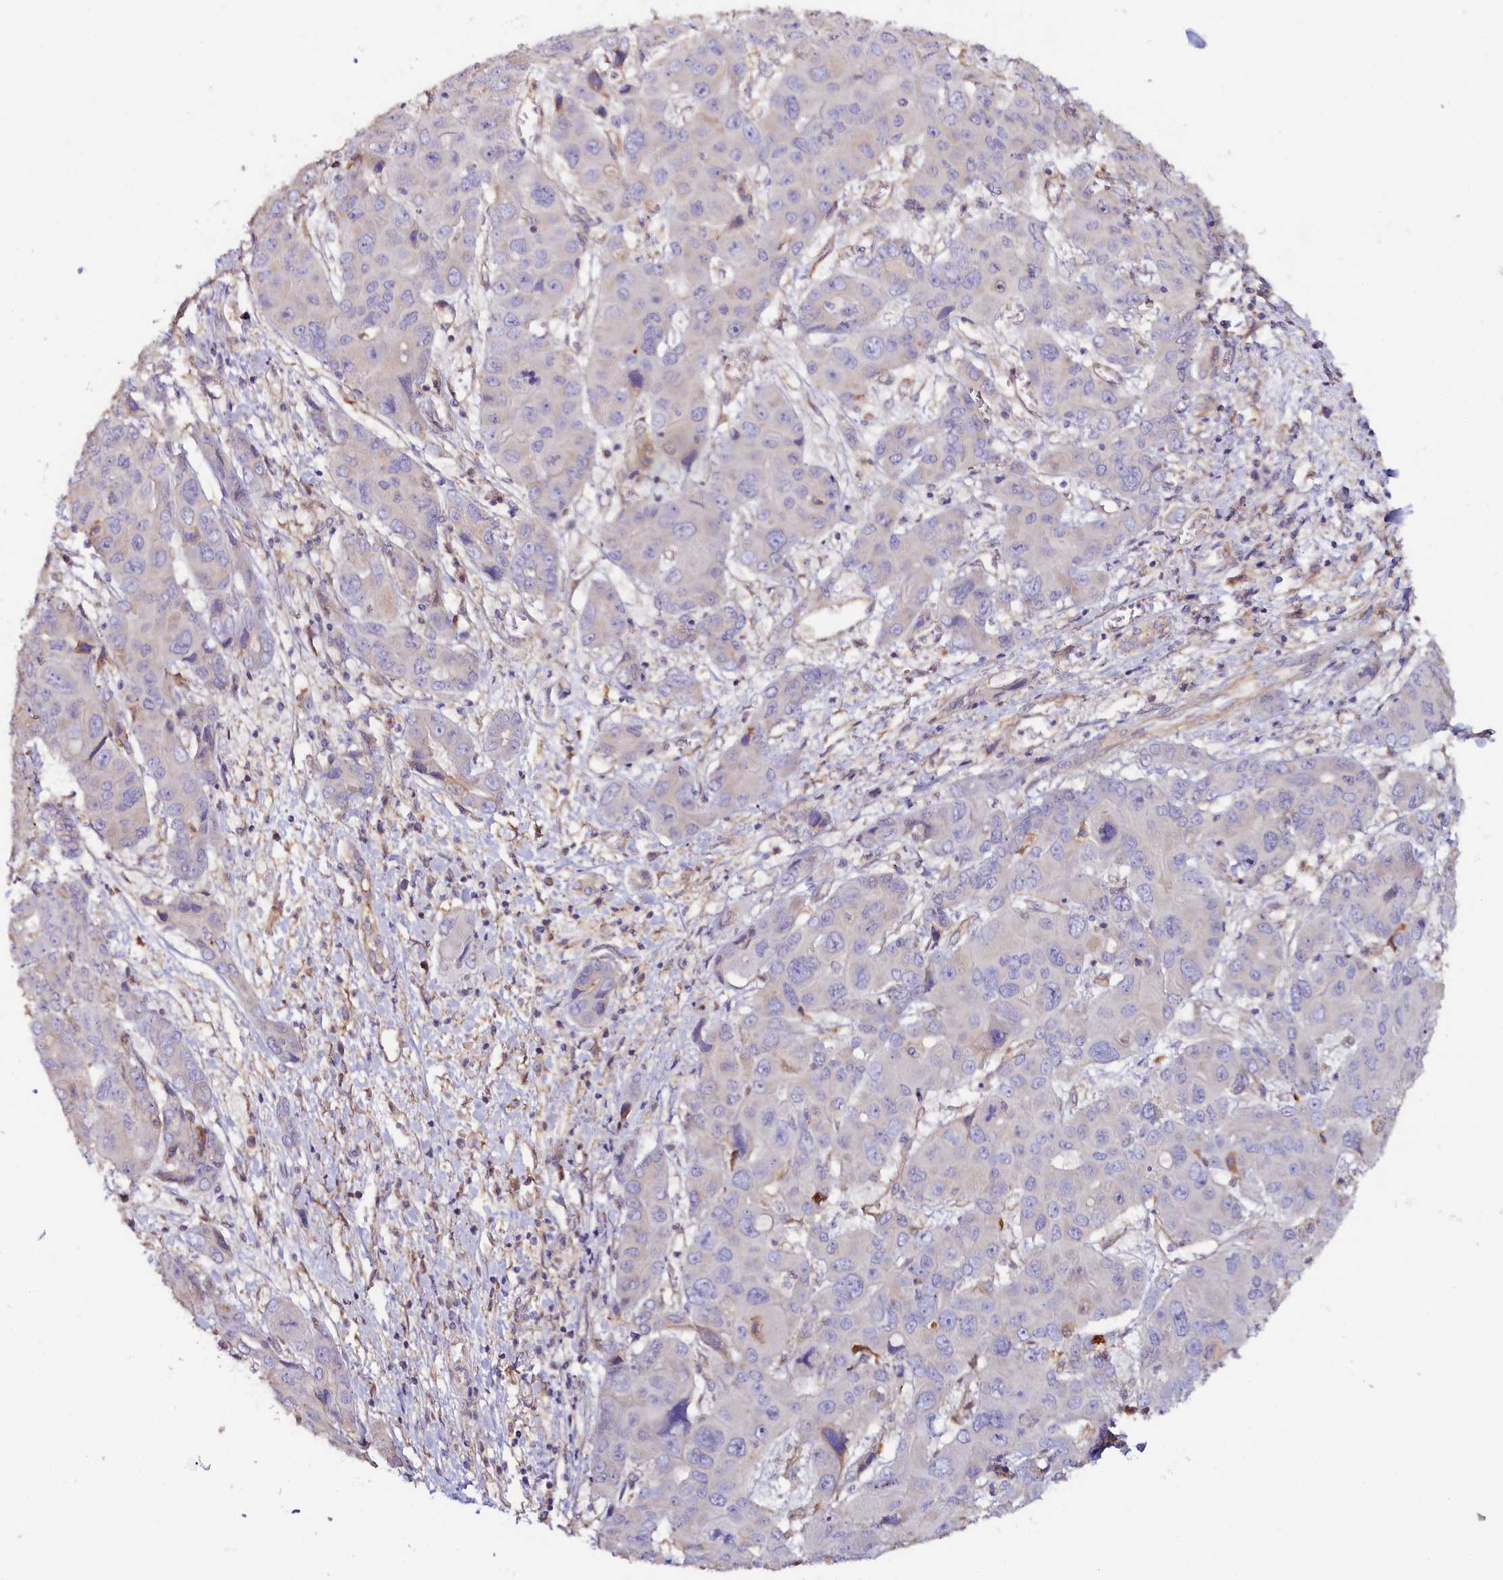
{"staining": {"intensity": "negative", "quantity": "none", "location": "none"}, "tissue": "liver cancer", "cell_type": "Tumor cells", "image_type": "cancer", "snomed": [{"axis": "morphology", "description": "Cholangiocarcinoma"}, {"axis": "topography", "description": "Liver"}], "caption": "A high-resolution histopathology image shows immunohistochemistry (IHC) staining of liver cholangiocarcinoma, which displays no significant staining in tumor cells.", "gene": "KATNB1", "patient": {"sex": "male", "age": 67}}